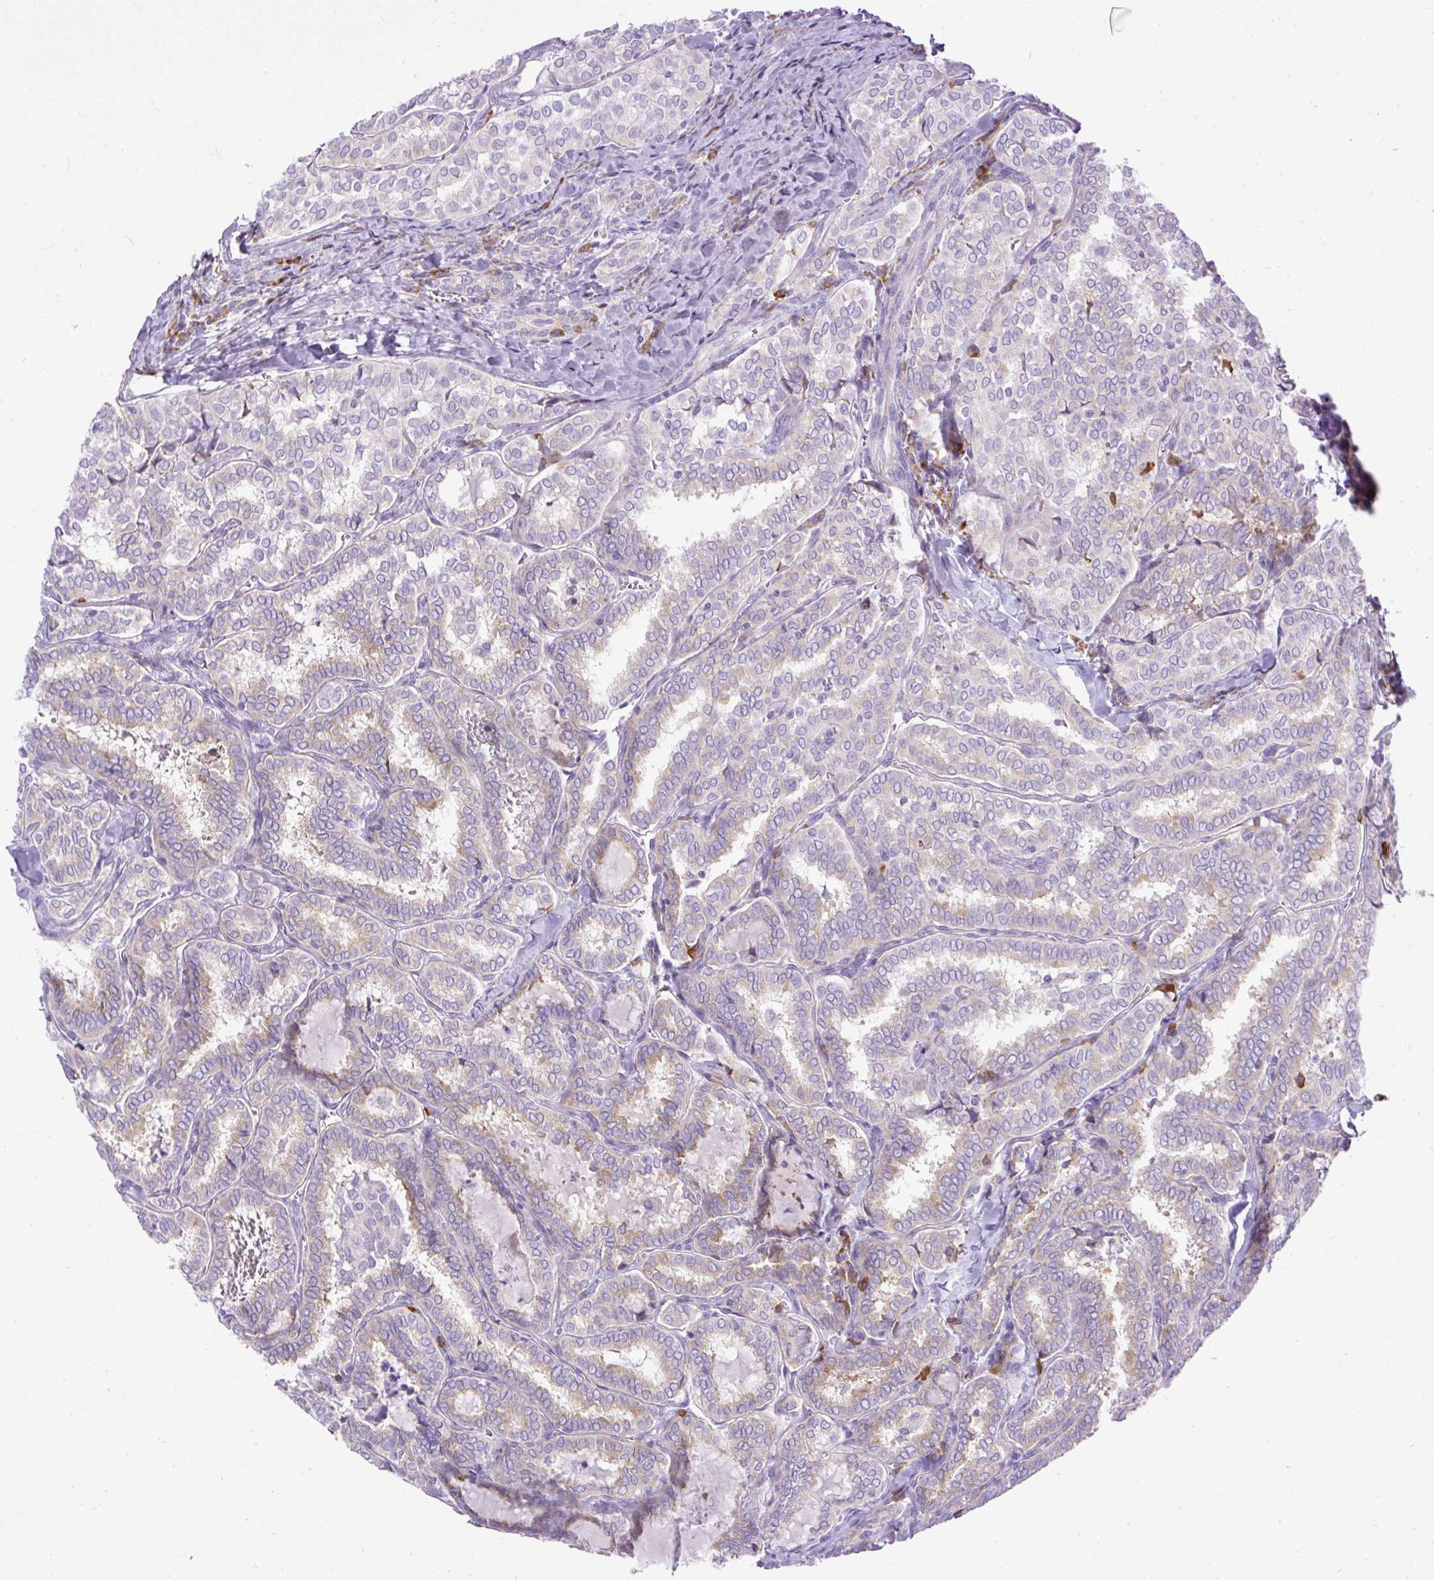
{"staining": {"intensity": "weak", "quantity": "25%-75%", "location": "cytoplasmic/membranous"}, "tissue": "thyroid cancer", "cell_type": "Tumor cells", "image_type": "cancer", "snomed": [{"axis": "morphology", "description": "Papillary adenocarcinoma, NOS"}, {"axis": "topography", "description": "Thyroid gland"}], "caption": "Immunohistochemistry of thyroid cancer (papillary adenocarcinoma) reveals low levels of weak cytoplasmic/membranous expression in about 25%-75% of tumor cells.", "gene": "SYBU", "patient": {"sex": "female", "age": 30}}